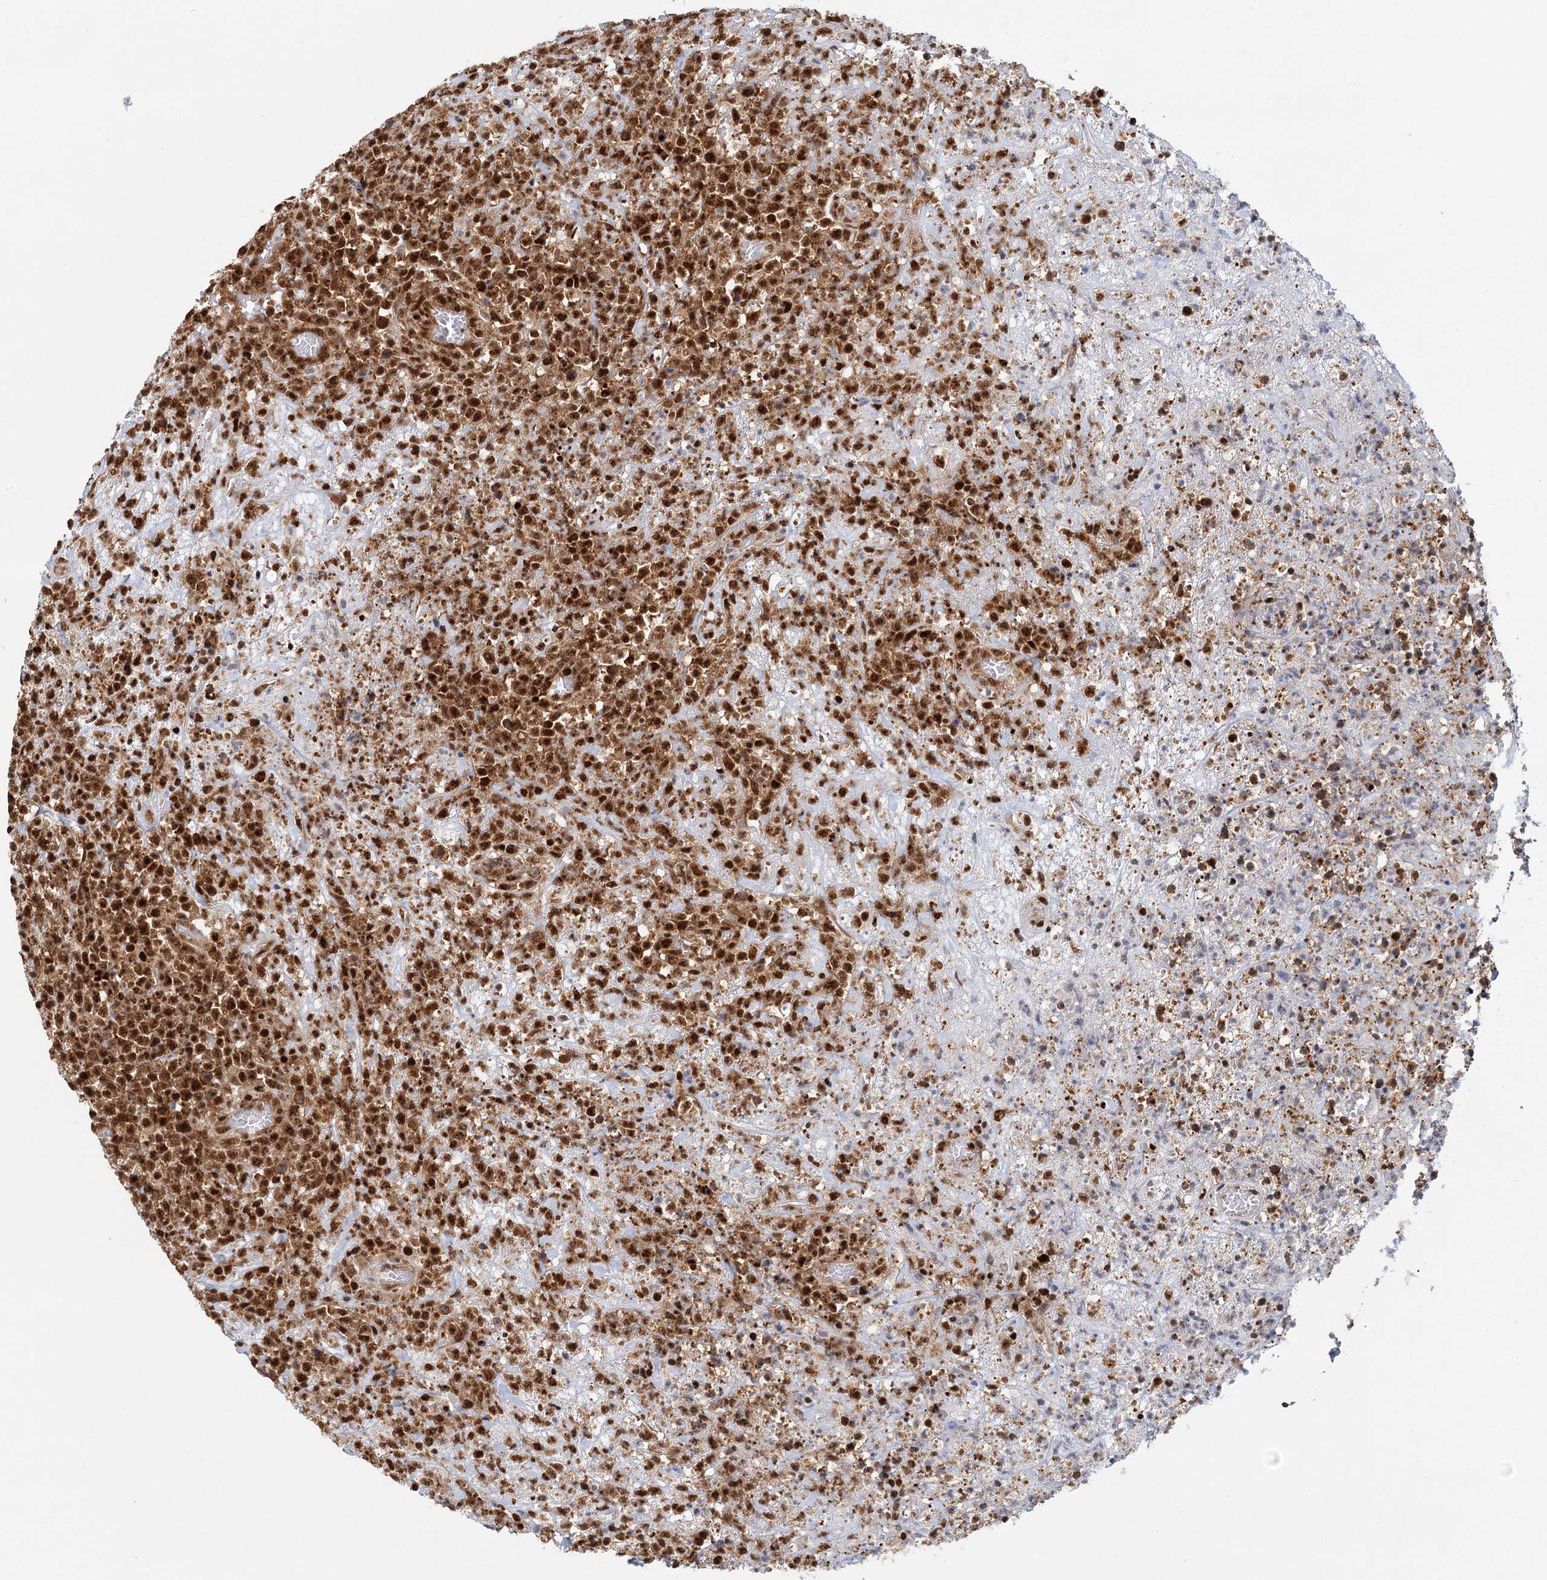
{"staining": {"intensity": "strong", "quantity": ">75%", "location": "nuclear"}, "tissue": "lymphoma", "cell_type": "Tumor cells", "image_type": "cancer", "snomed": [{"axis": "morphology", "description": "Malignant lymphoma, non-Hodgkin's type, High grade"}, {"axis": "topography", "description": "Colon"}], "caption": "Immunohistochemical staining of lymphoma reveals high levels of strong nuclear staining in about >75% of tumor cells.", "gene": "GPATCH11", "patient": {"sex": "female", "age": 53}}